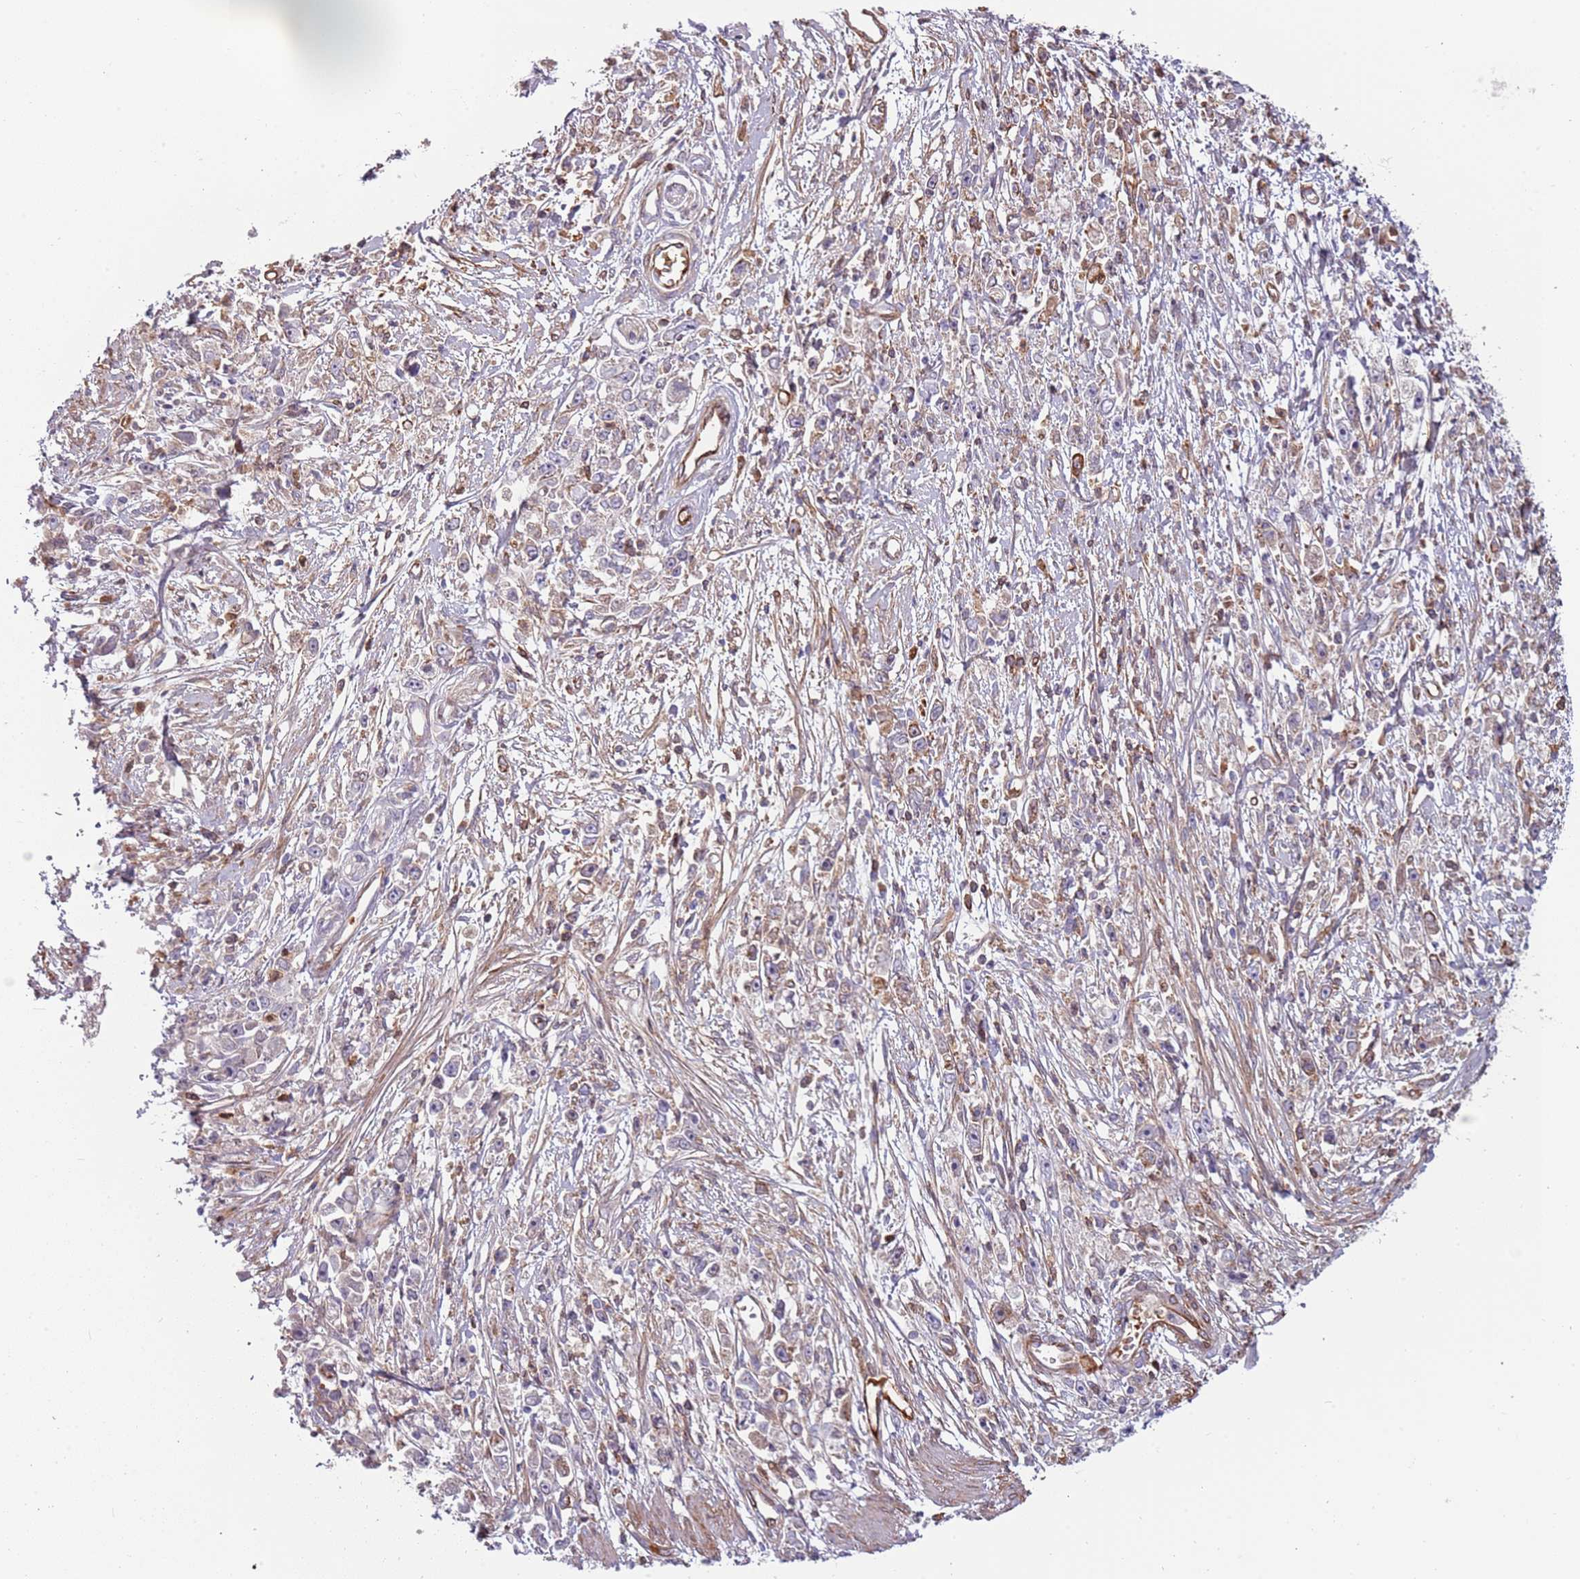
{"staining": {"intensity": "negative", "quantity": "none", "location": "none"}, "tissue": "stomach cancer", "cell_type": "Tumor cells", "image_type": "cancer", "snomed": [{"axis": "morphology", "description": "Adenocarcinoma, NOS"}, {"axis": "topography", "description": "Stomach"}], "caption": "There is no significant expression in tumor cells of stomach cancer.", "gene": "NADK", "patient": {"sex": "female", "age": 59}}